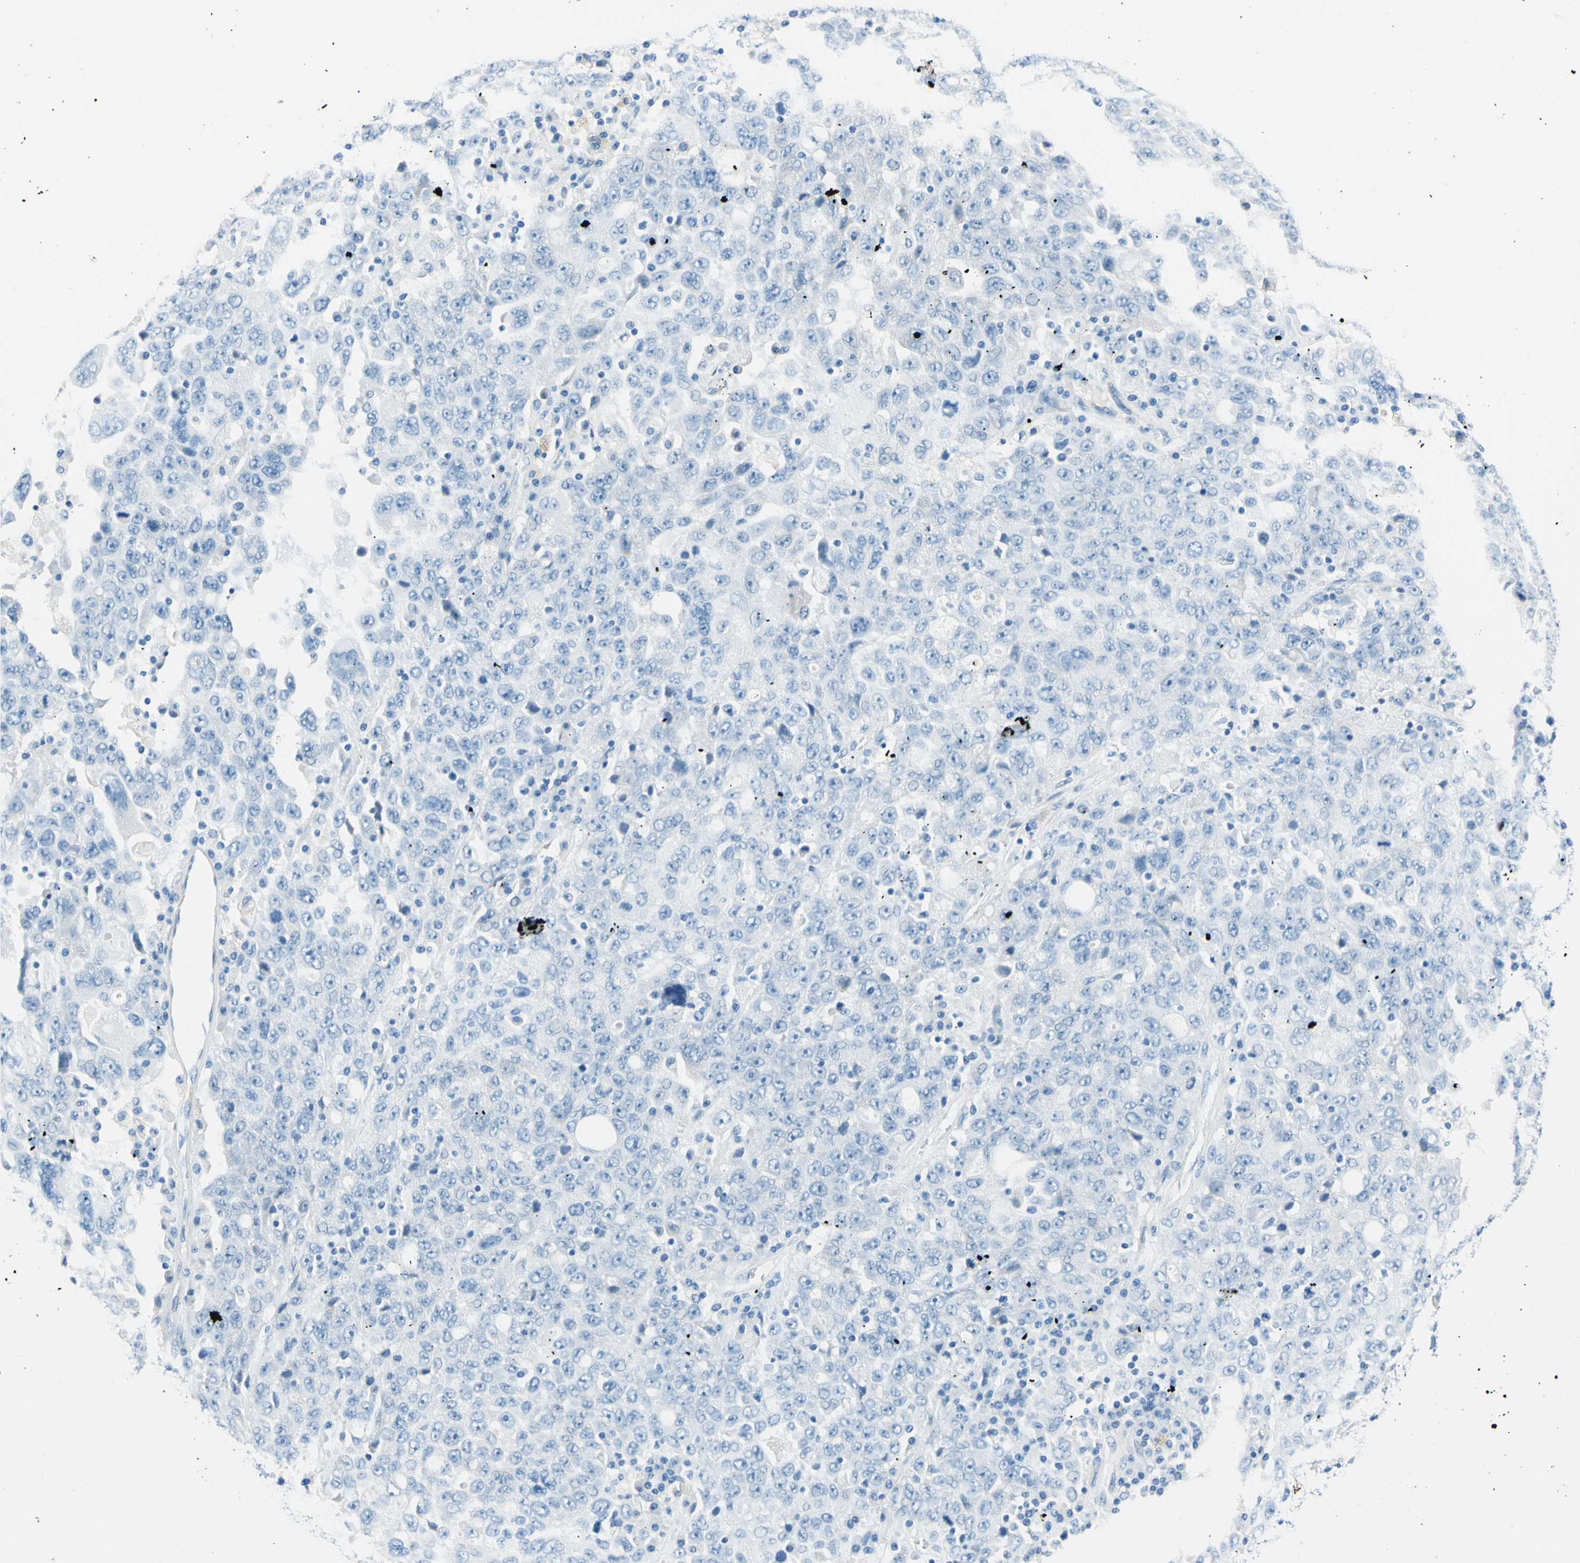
{"staining": {"intensity": "negative", "quantity": "none", "location": "none"}, "tissue": "ovarian cancer", "cell_type": "Tumor cells", "image_type": "cancer", "snomed": [{"axis": "morphology", "description": "Carcinoma, endometroid"}, {"axis": "topography", "description": "Ovary"}], "caption": "This is a histopathology image of immunohistochemistry (IHC) staining of ovarian cancer, which shows no expression in tumor cells.", "gene": "PASD1", "patient": {"sex": "female", "age": 62}}